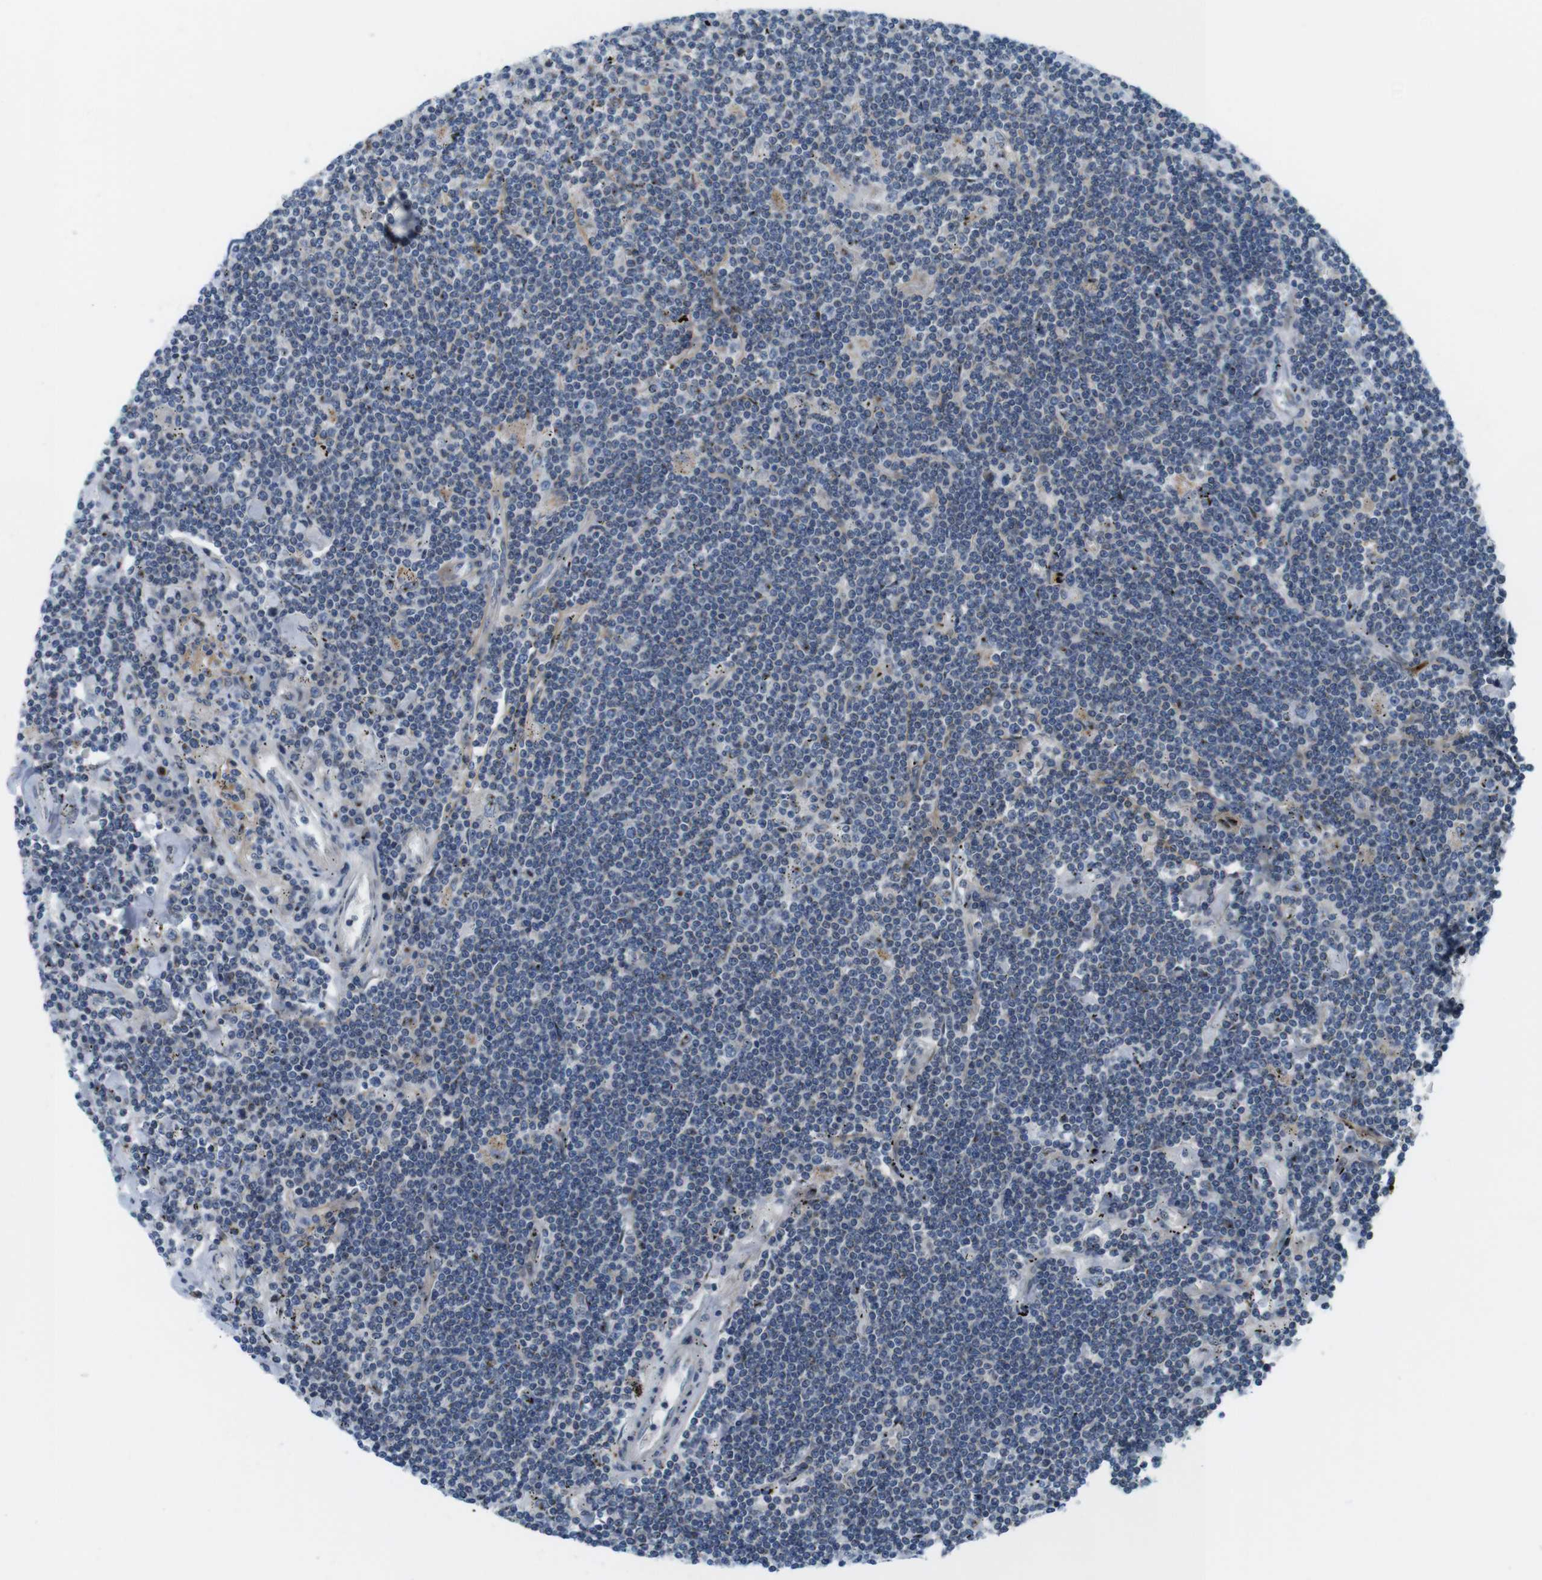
{"staining": {"intensity": "negative", "quantity": "none", "location": "none"}, "tissue": "lymphoma", "cell_type": "Tumor cells", "image_type": "cancer", "snomed": [{"axis": "morphology", "description": "Malignant lymphoma, non-Hodgkin's type, Low grade"}, {"axis": "topography", "description": "Spleen"}], "caption": "Tumor cells are negative for brown protein staining in malignant lymphoma, non-Hodgkin's type (low-grade). (DAB IHC with hematoxylin counter stain).", "gene": "ZDHHC3", "patient": {"sex": "male", "age": 76}}